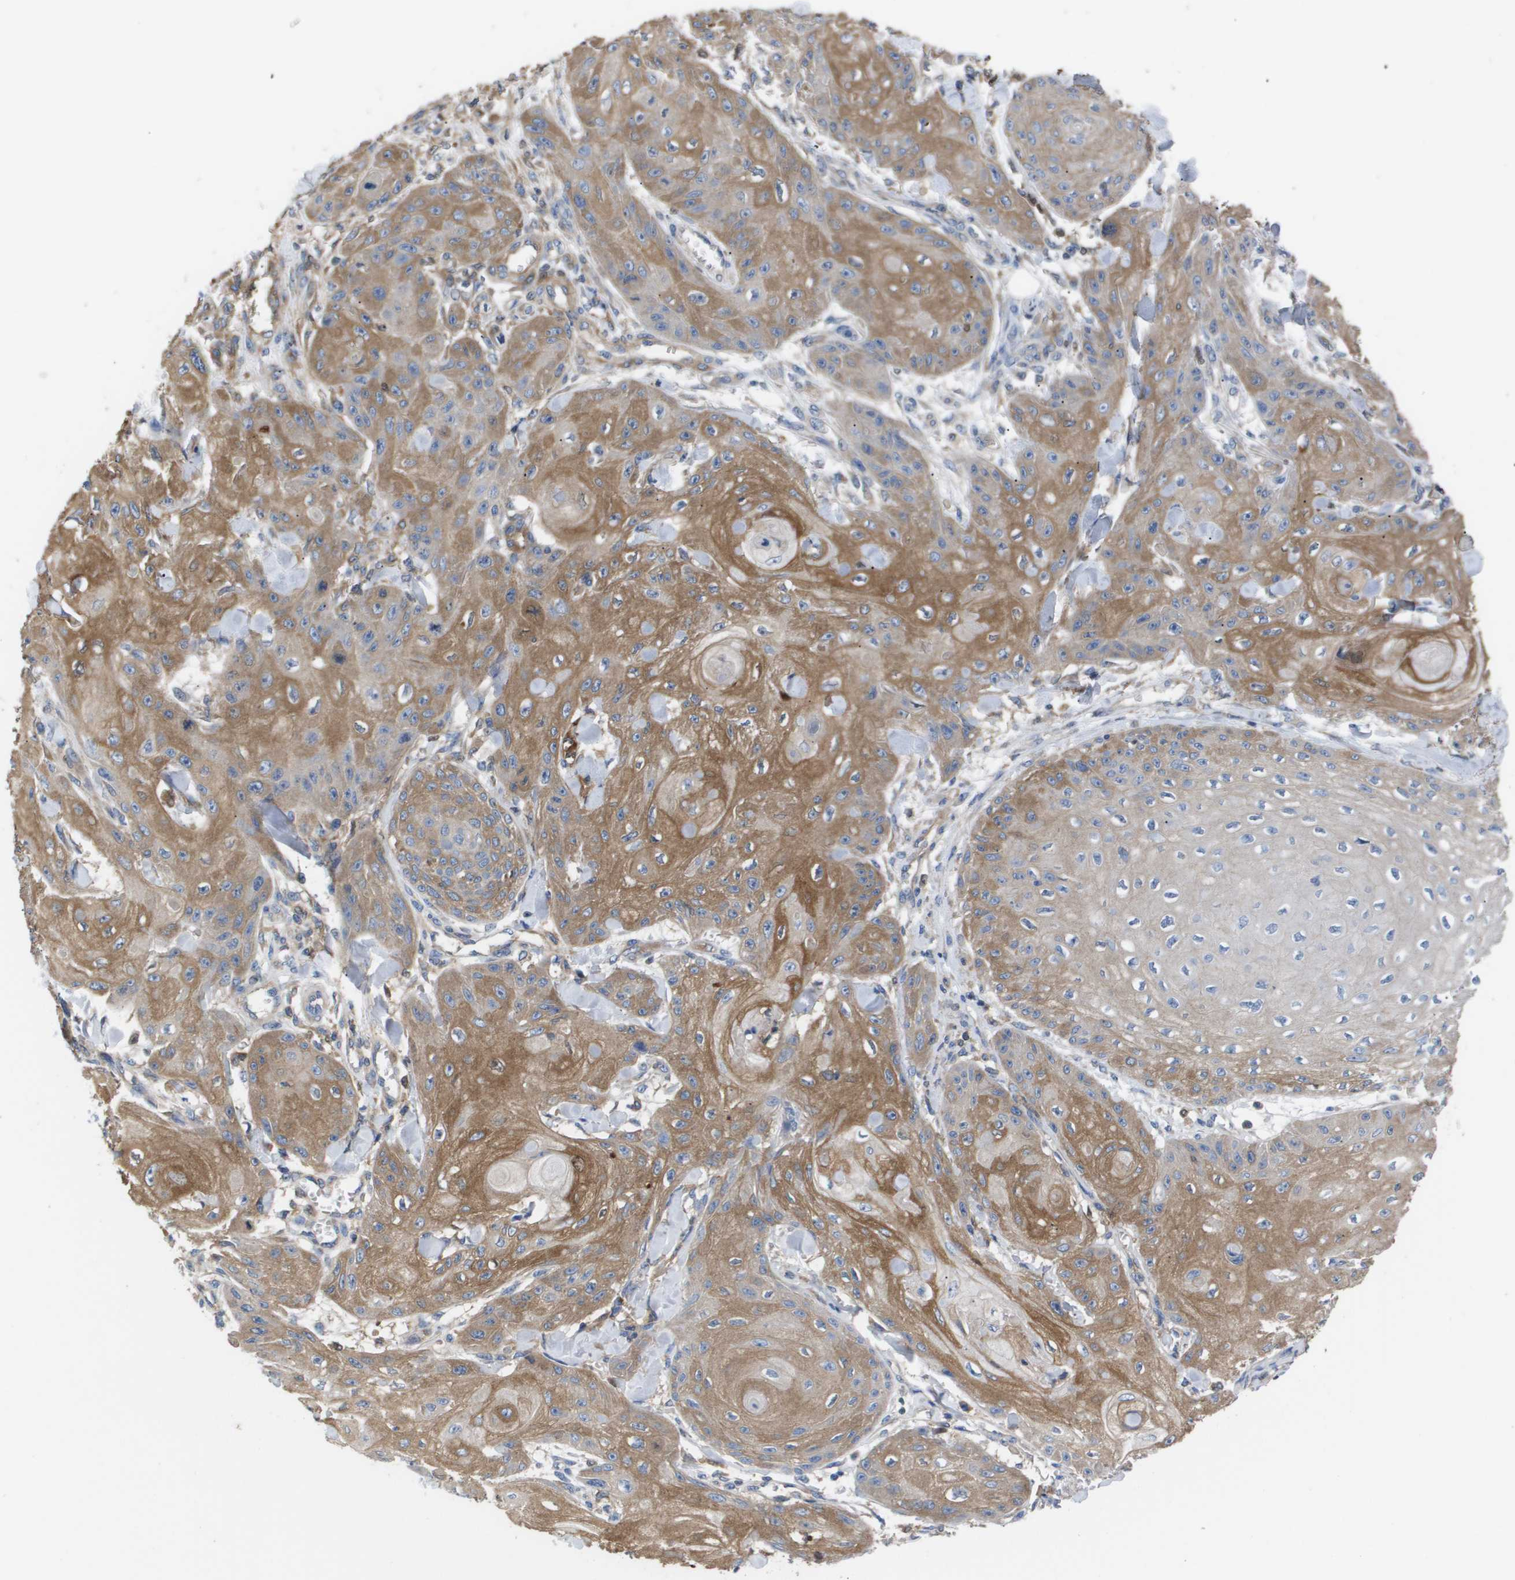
{"staining": {"intensity": "moderate", "quantity": ">75%", "location": "cytoplasmic/membranous"}, "tissue": "skin cancer", "cell_type": "Tumor cells", "image_type": "cancer", "snomed": [{"axis": "morphology", "description": "Squamous cell carcinoma, NOS"}, {"axis": "topography", "description": "Skin"}], "caption": "IHC (DAB) staining of squamous cell carcinoma (skin) exhibits moderate cytoplasmic/membranous protein staining in about >75% of tumor cells.", "gene": "SERPINA6", "patient": {"sex": "male", "age": 74}}